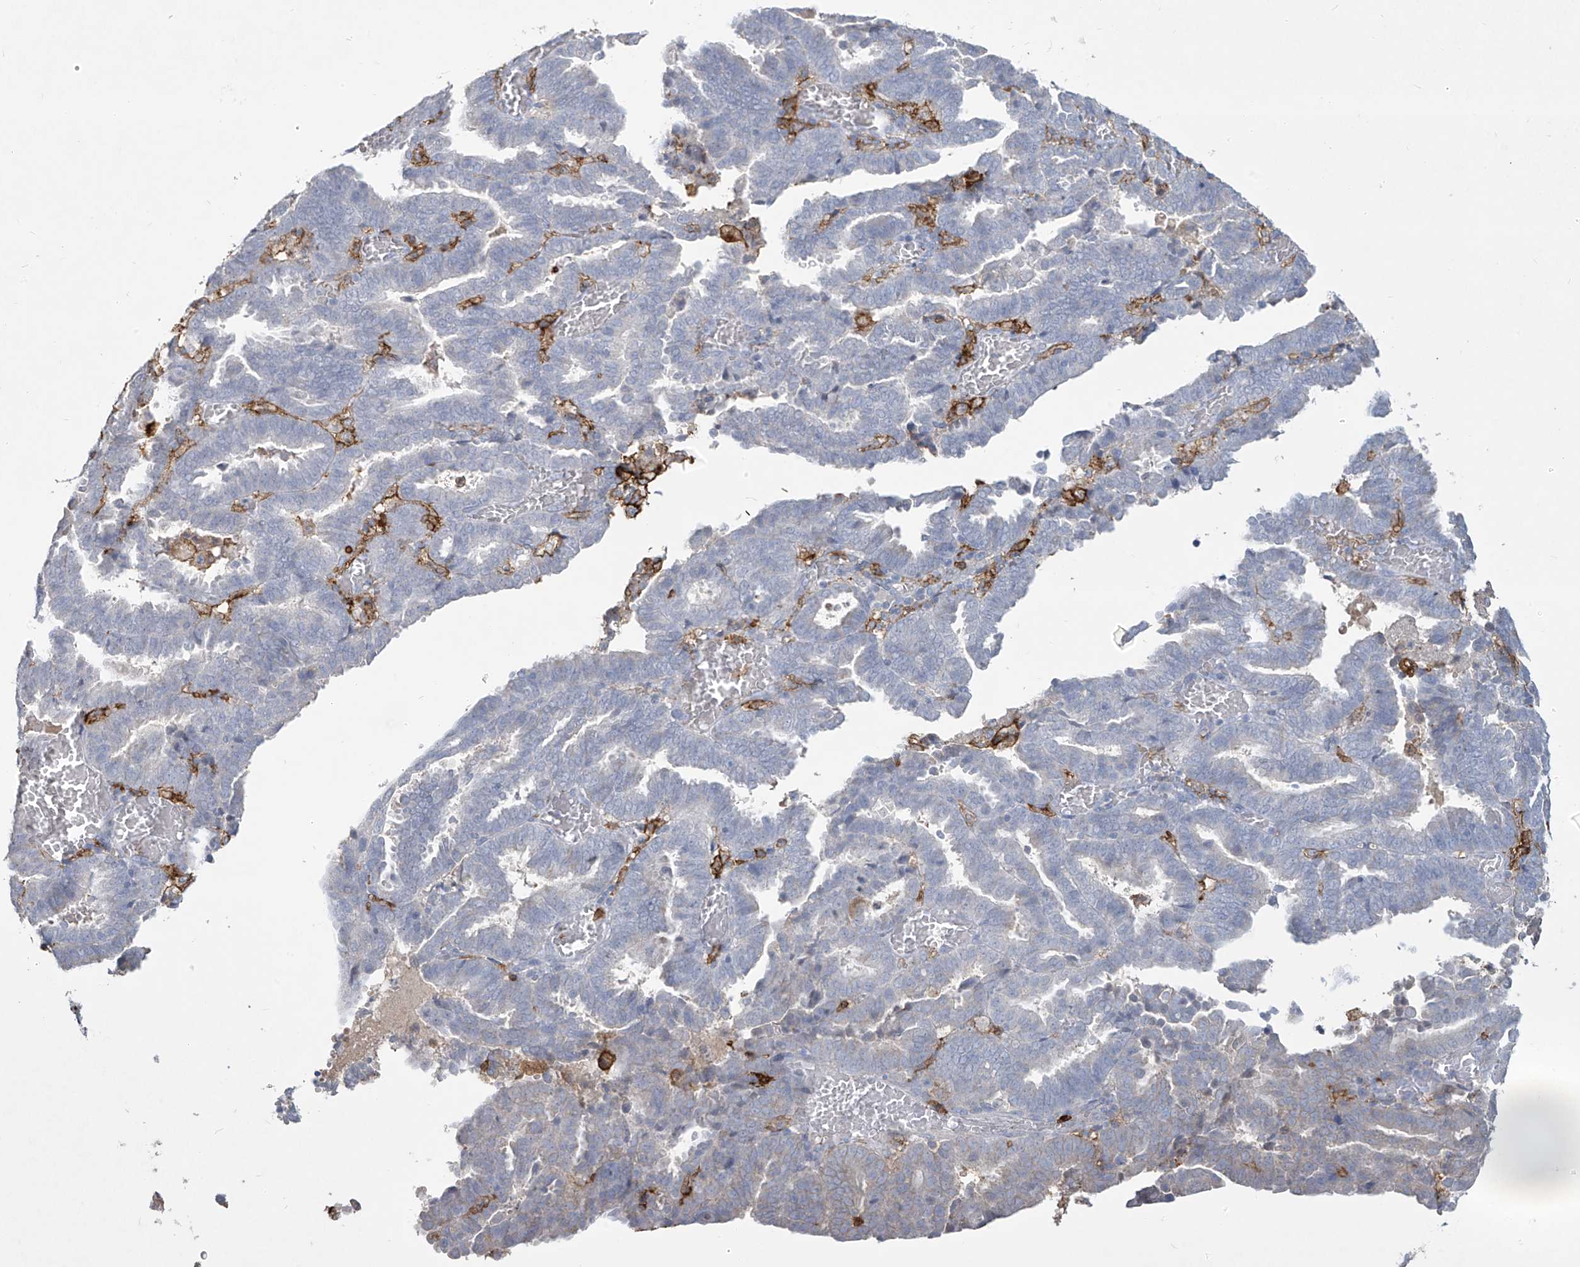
{"staining": {"intensity": "weak", "quantity": "<25%", "location": "cytoplasmic/membranous"}, "tissue": "endometrial cancer", "cell_type": "Tumor cells", "image_type": "cancer", "snomed": [{"axis": "morphology", "description": "Adenocarcinoma, NOS"}, {"axis": "topography", "description": "Uterus"}], "caption": "This image is of endometrial cancer (adenocarcinoma) stained with immunohistochemistry to label a protein in brown with the nuclei are counter-stained blue. There is no positivity in tumor cells.", "gene": "FCGR3A", "patient": {"sex": "female", "age": 83}}